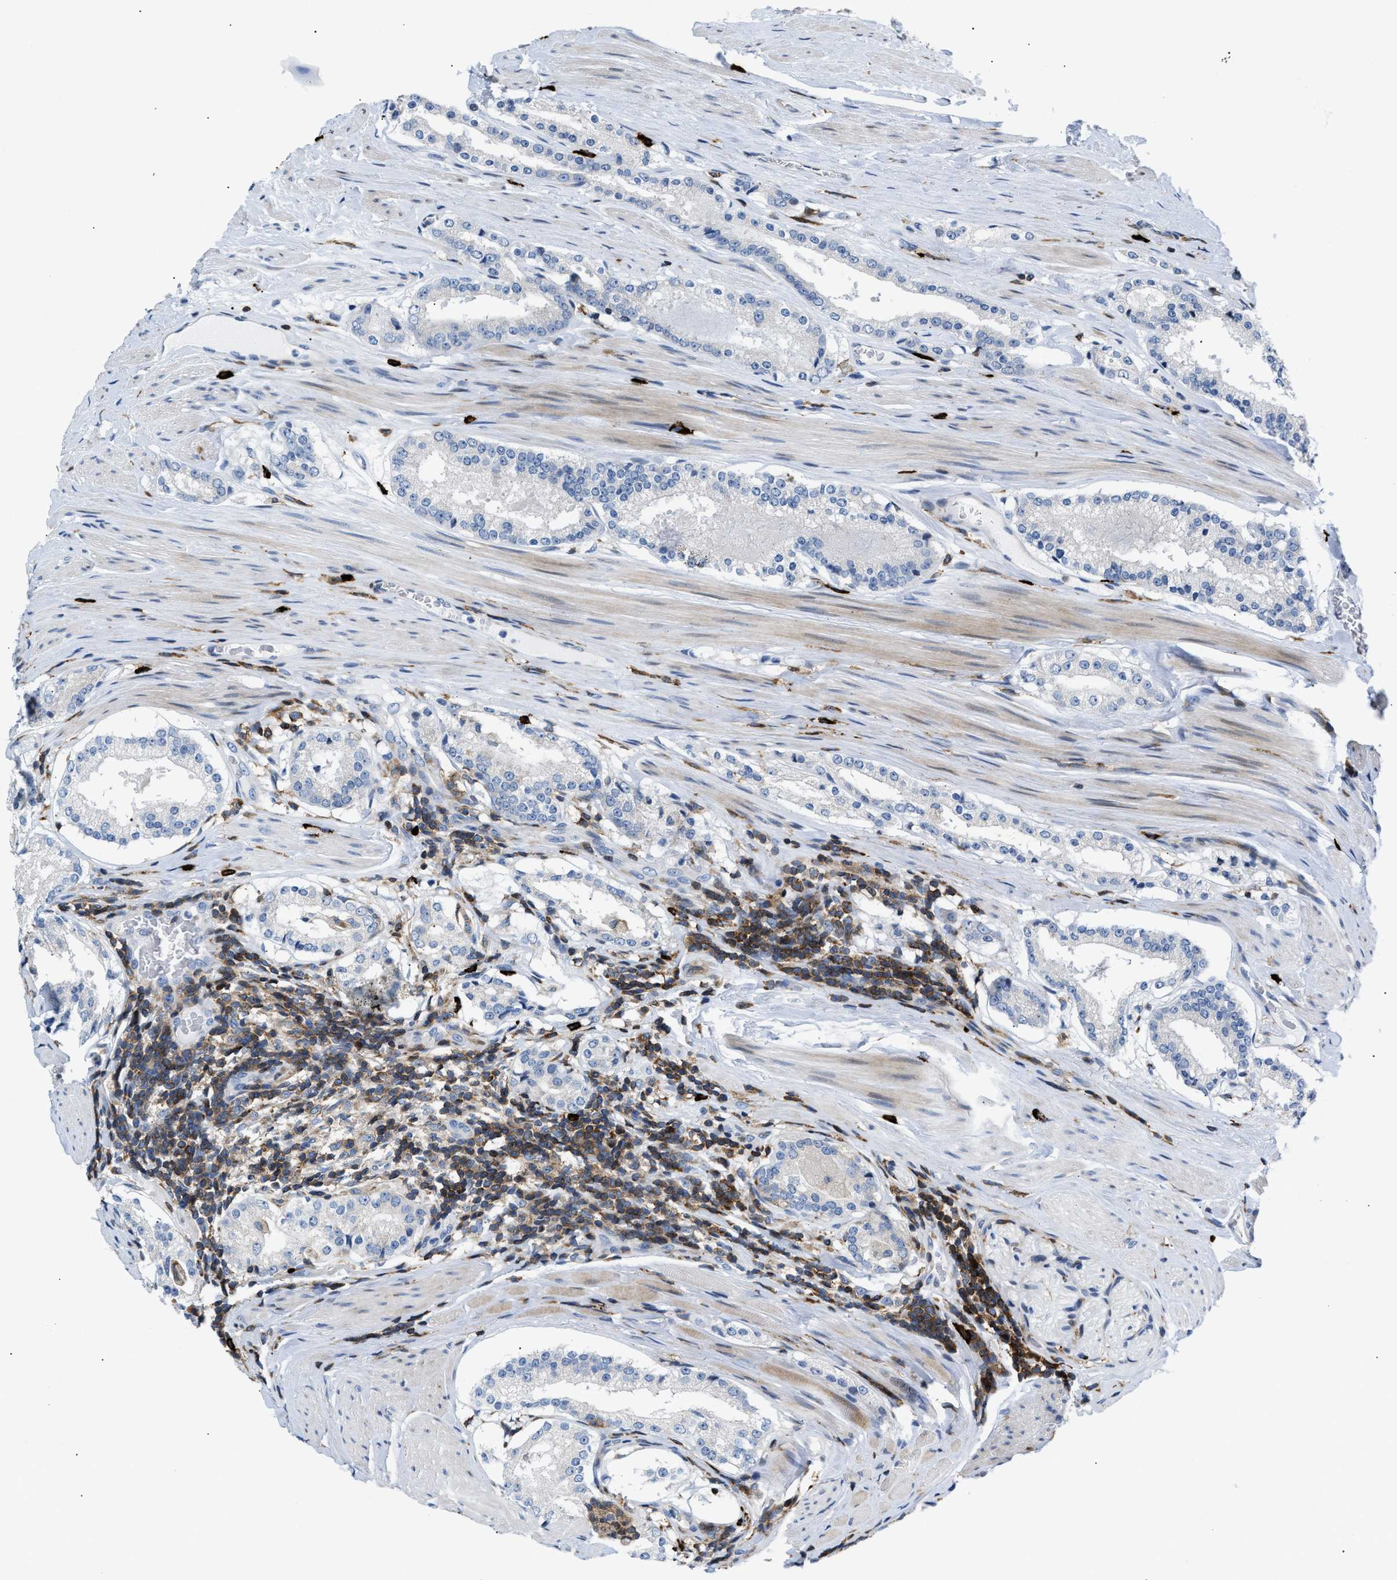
{"staining": {"intensity": "negative", "quantity": "none", "location": "none"}, "tissue": "prostate cancer", "cell_type": "Tumor cells", "image_type": "cancer", "snomed": [{"axis": "morphology", "description": "Adenocarcinoma, Low grade"}, {"axis": "topography", "description": "Prostate"}], "caption": "Tumor cells show no significant protein positivity in prostate cancer (adenocarcinoma (low-grade)). (DAB immunohistochemistry, high magnification).", "gene": "ATP9A", "patient": {"sex": "male", "age": 63}}